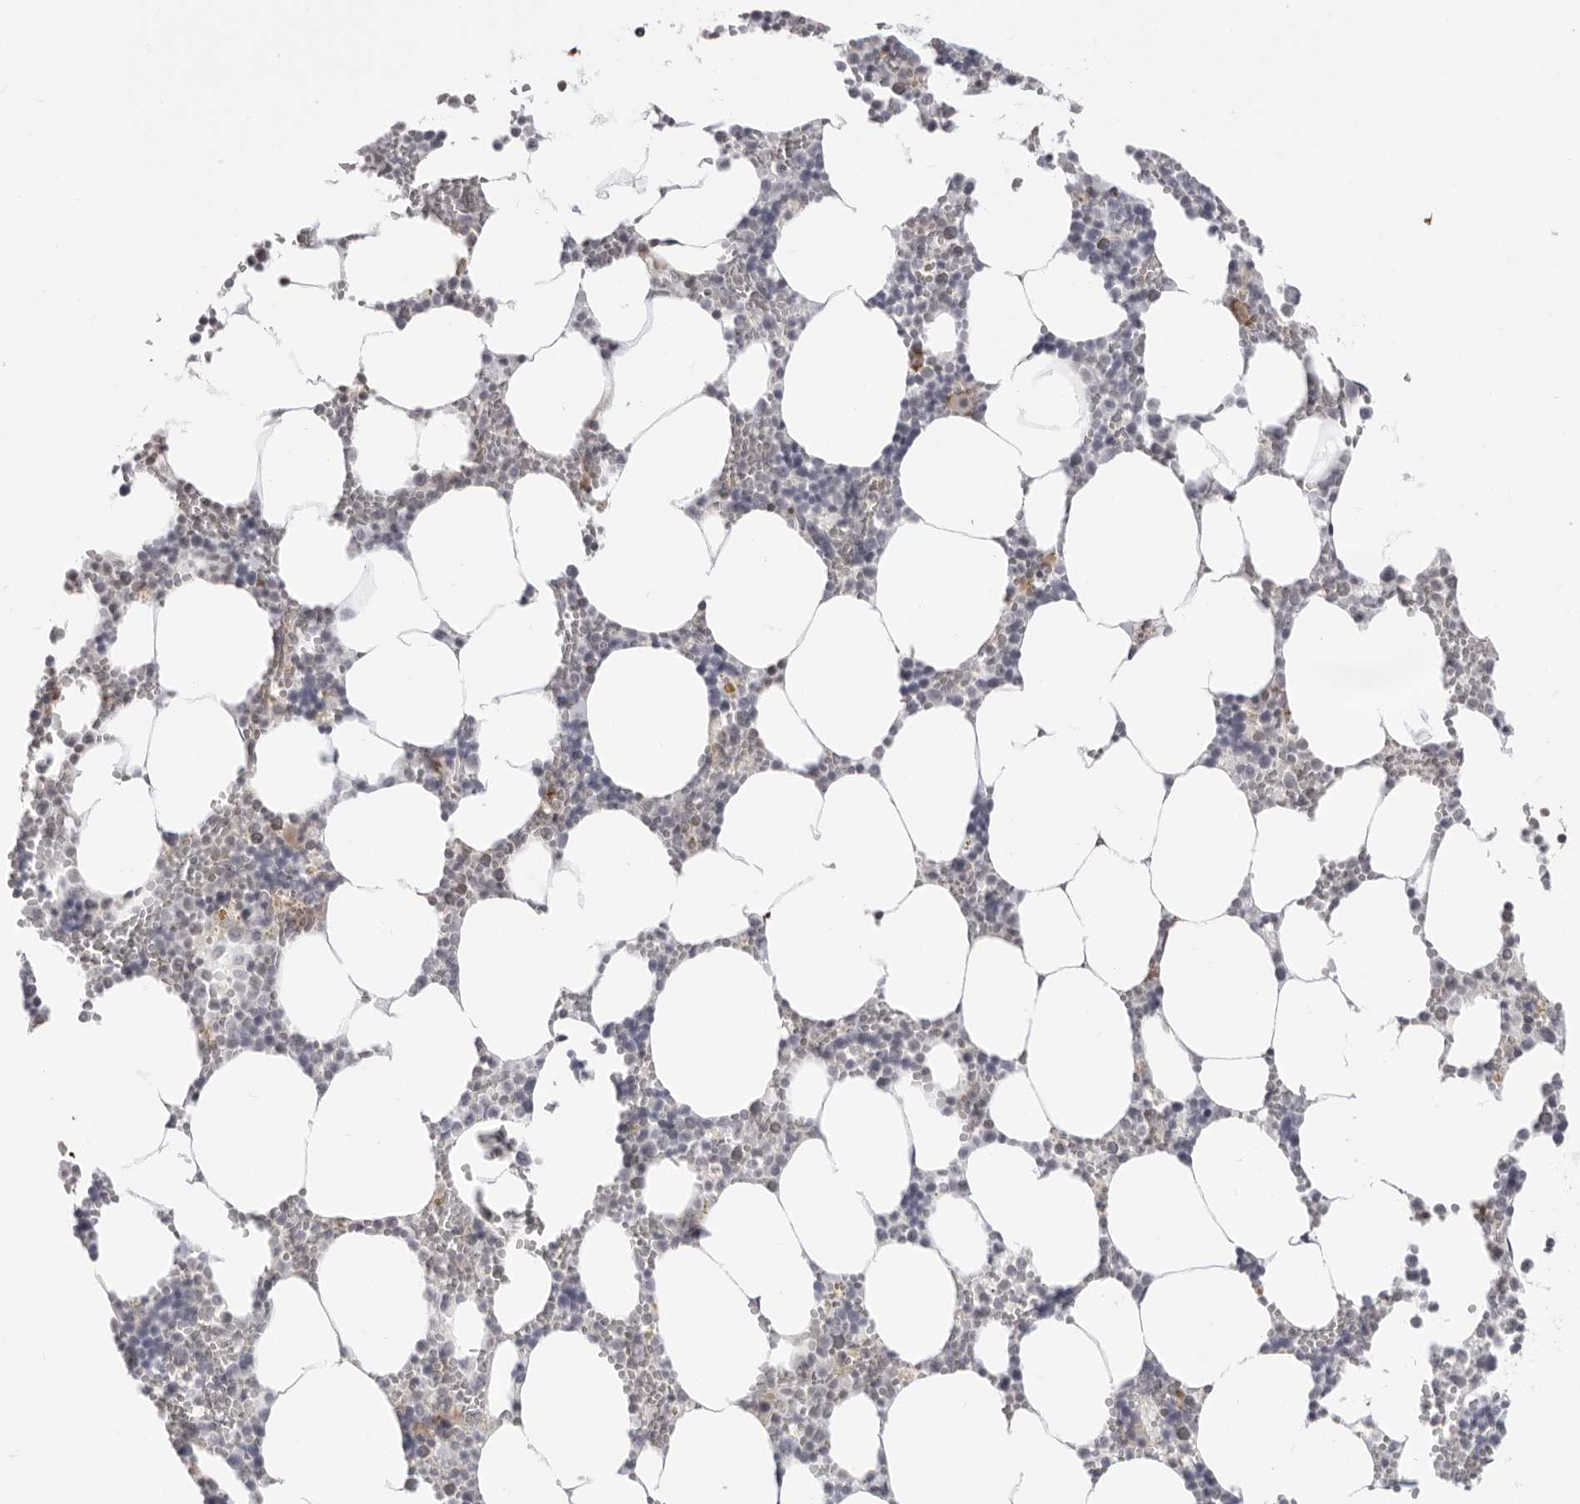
{"staining": {"intensity": "strong", "quantity": "<25%", "location": "cytoplasmic/membranous"}, "tissue": "bone marrow", "cell_type": "Hematopoietic cells", "image_type": "normal", "snomed": [{"axis": "morphology", "description": "Normal tissue, NOS"}, {"axis": "topography", "description": "Bone marrow"}], "caption": "A high-resolution photomicrograph shows immunohistochemistry staining of normal bone marrow, which reveals strong cytoplasmic/membranous expression in about <25% of hematopoietic cells.", "gene": "UNK", "patient": {"sex": "male", "age": 70}}